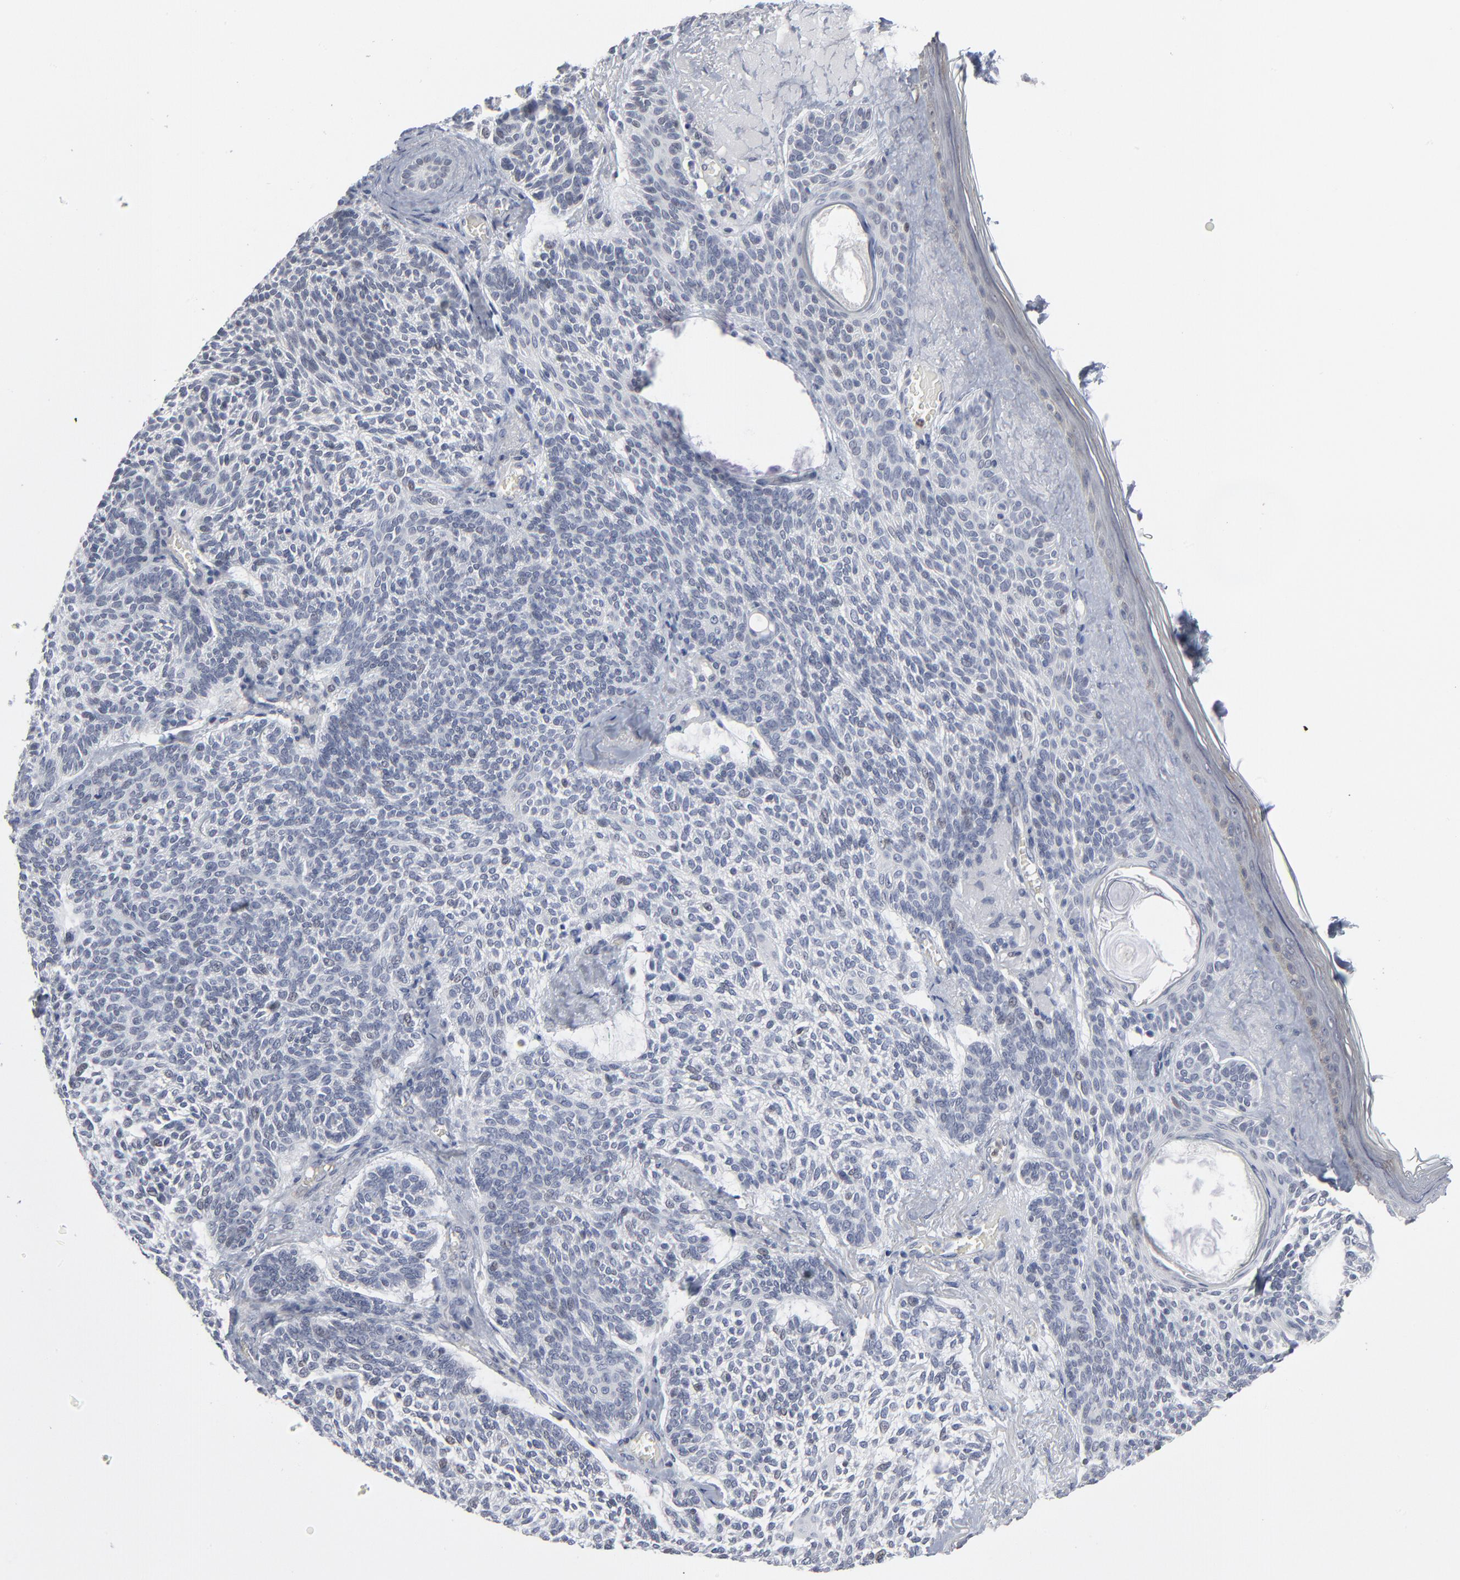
{"staining": {"intensity": "negative", "quantity": "none", "location": "none"}, "tissue": "skin cancer", "cell_type": "Tumor cells", "image_type": "cancer", "snomed": [{"axis": "morphology", "description": "Normal tissue, NOS"}, {"axis": "morphology", "description": "Basal cell carcinoma"}, {"axis": "topography", "description": "Skin"}], "caption": "Immunohistochemical staining of human skin cancer demonstrates no significant staining in tumor cells. The staining was performed using DAB (3,3'-diaminobenzidine) to visualize the protein expression in brown, while the nuclei were stained in blue with hematoxylin (Magnification: 20x).", "gene": "FOXN2", "patient": {"sex": "female", "age": 70}}